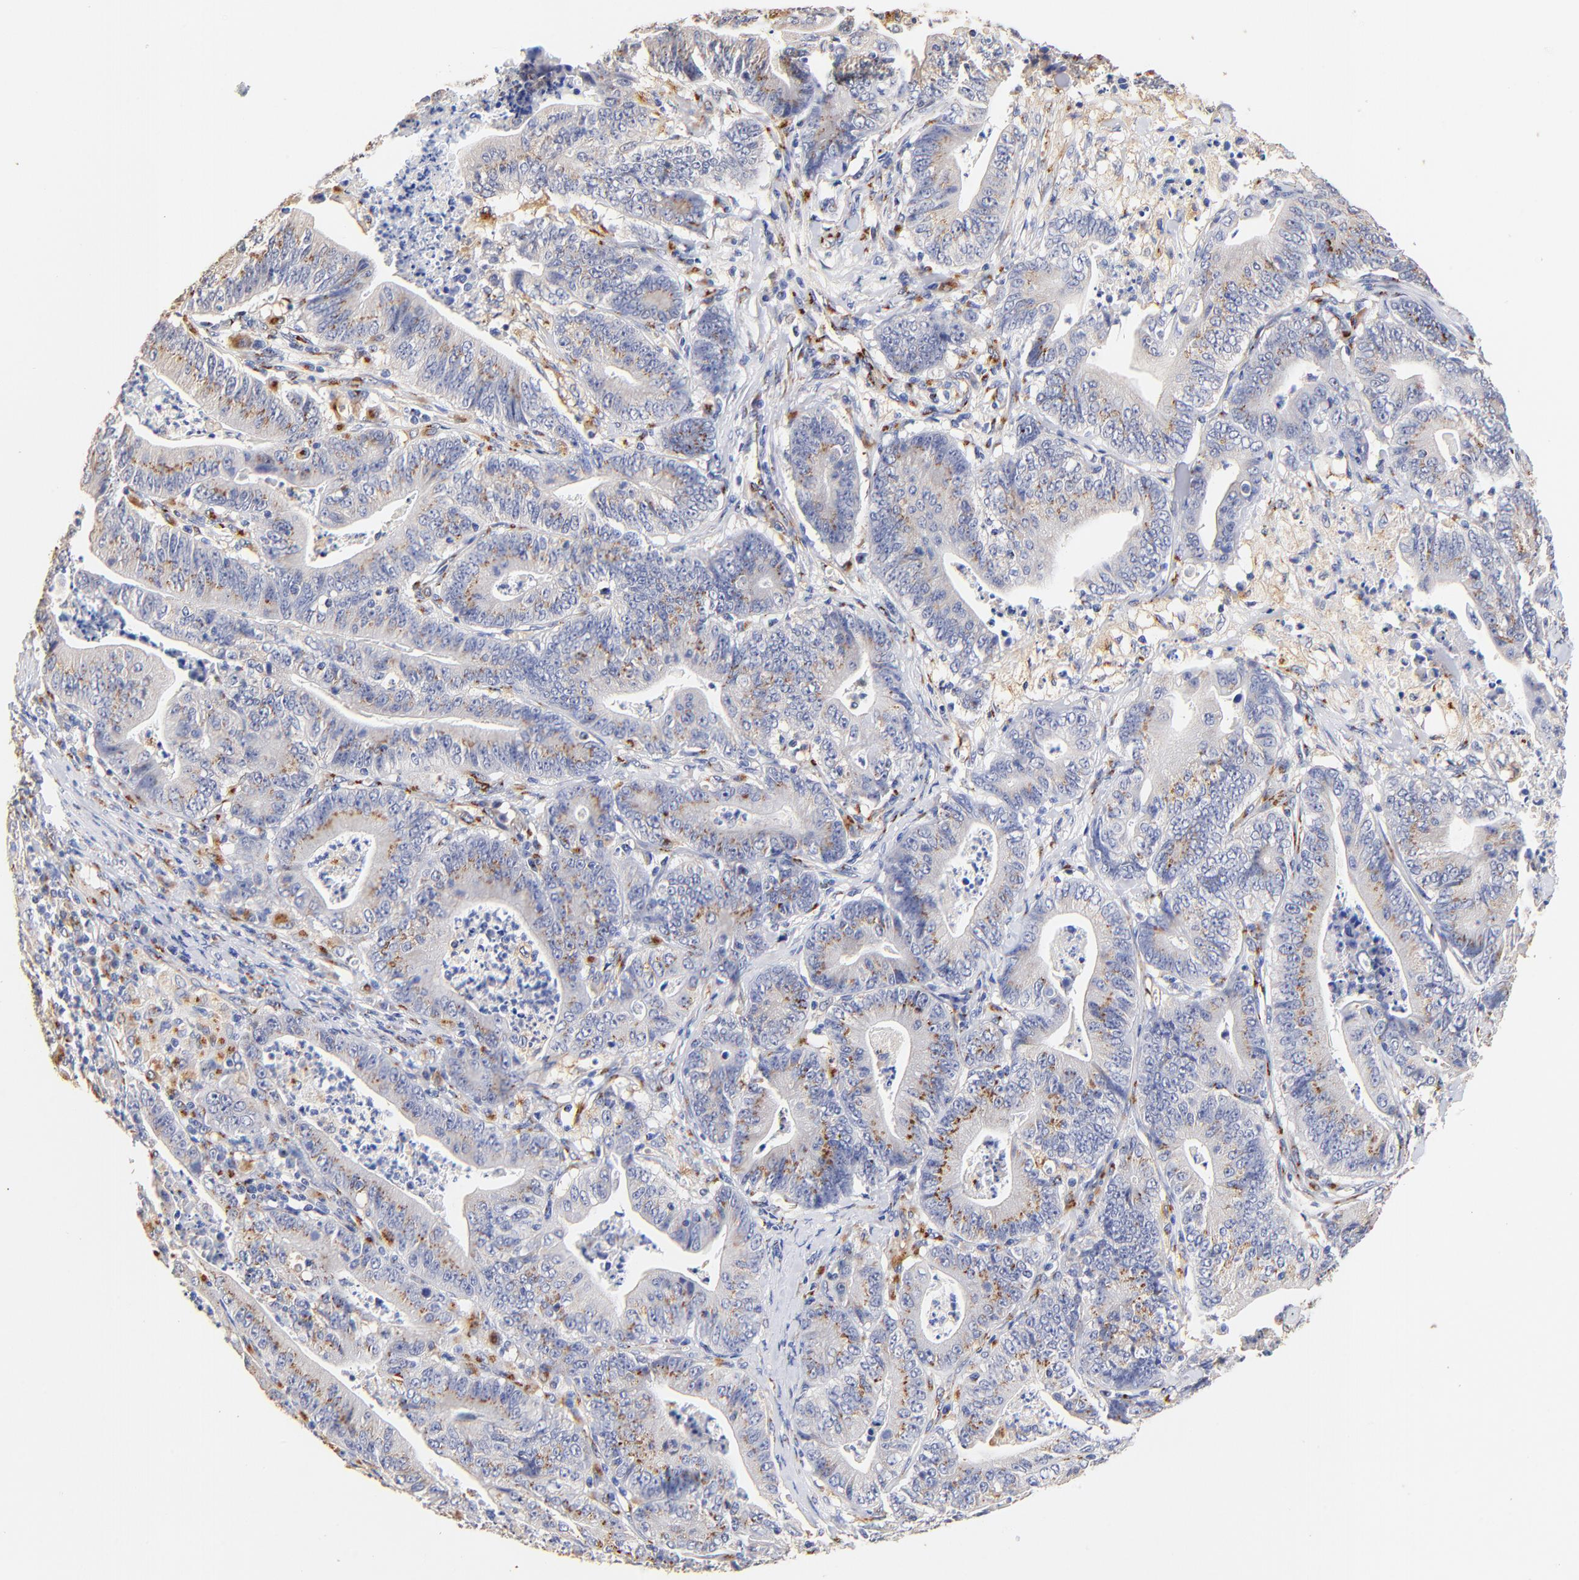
{"staining": {"intensity": "weak", "quantity": "<25%", "location": "cytoplasmic/membranous"}, "tissue": "stomach cancer", "cell_type": "Tumor cells", "image_type": "cancer", "snomed": [{"axis": "morphology", "description": "Adenocarcinoma, NOS"}, {"axis": "topography", "description": "Stomach, lower"}], "caption": "Image shows no significant protein staining in tumor cells of stomach adenocarcinoma.", "gene": "FMNL3", "patient": {"sex": "female", "age": 86}}